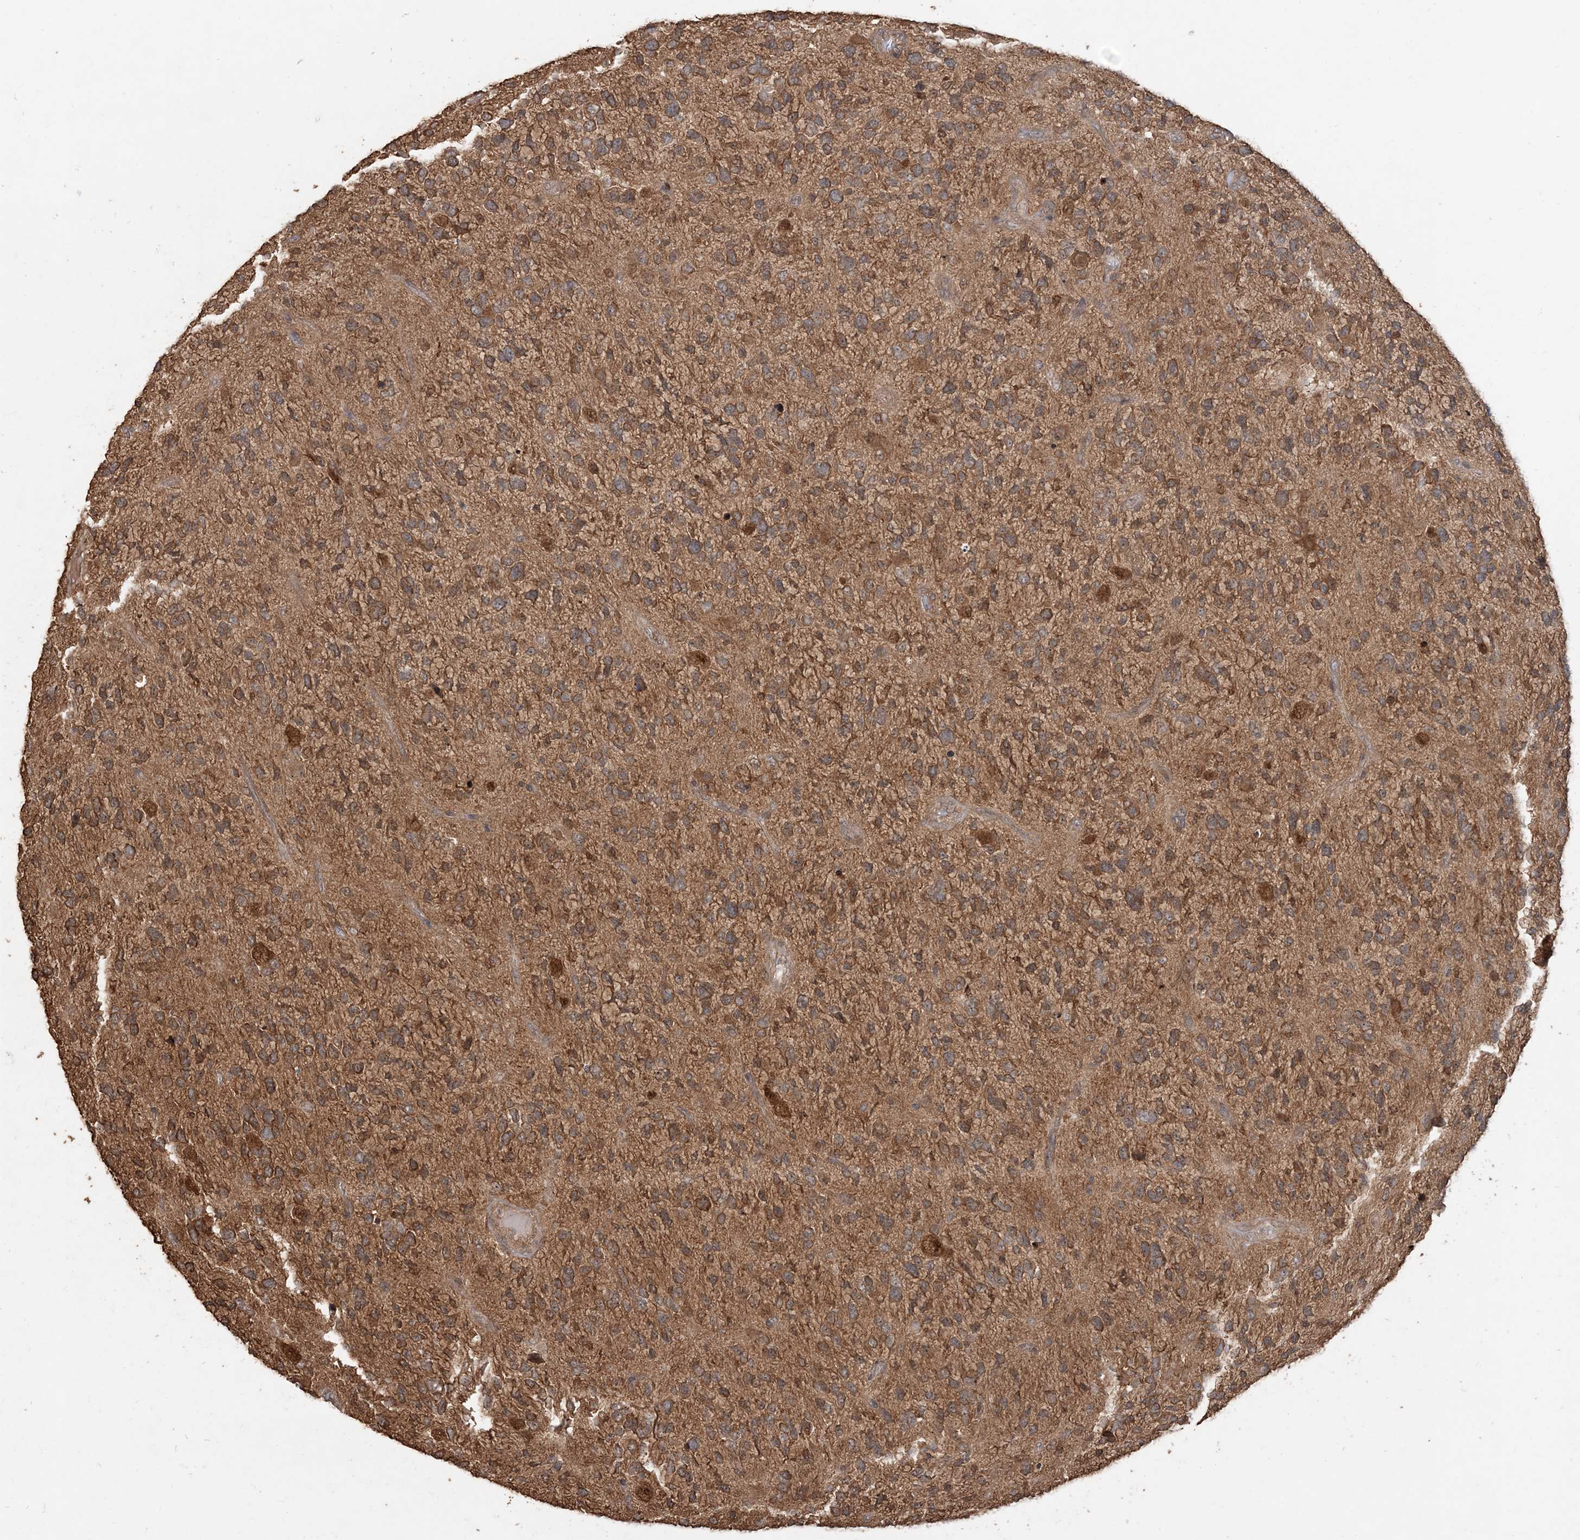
{"staining": {"intensity": "moderate", "quantity": ">75%", "location": "cytoplasmic/membranous"}, "tissue": "glioma", "cell_type": "Tumor cells", "image_type": "cancer", "snomed": [{"axis": "morphology", "description": "Glioma, malignant, High grade"}, {"axis": "topography", "description": "Brain"}], "caption": "Immunohistochemistry (IHC) photomicrograph of human glioma stained for a protein (brown), which shows medium levels of moderate cytoplasmic/membranous staining in about >75% of tumor cells.", "gene": "CAB39", "patient": {"sex": "female", "age": 58}}